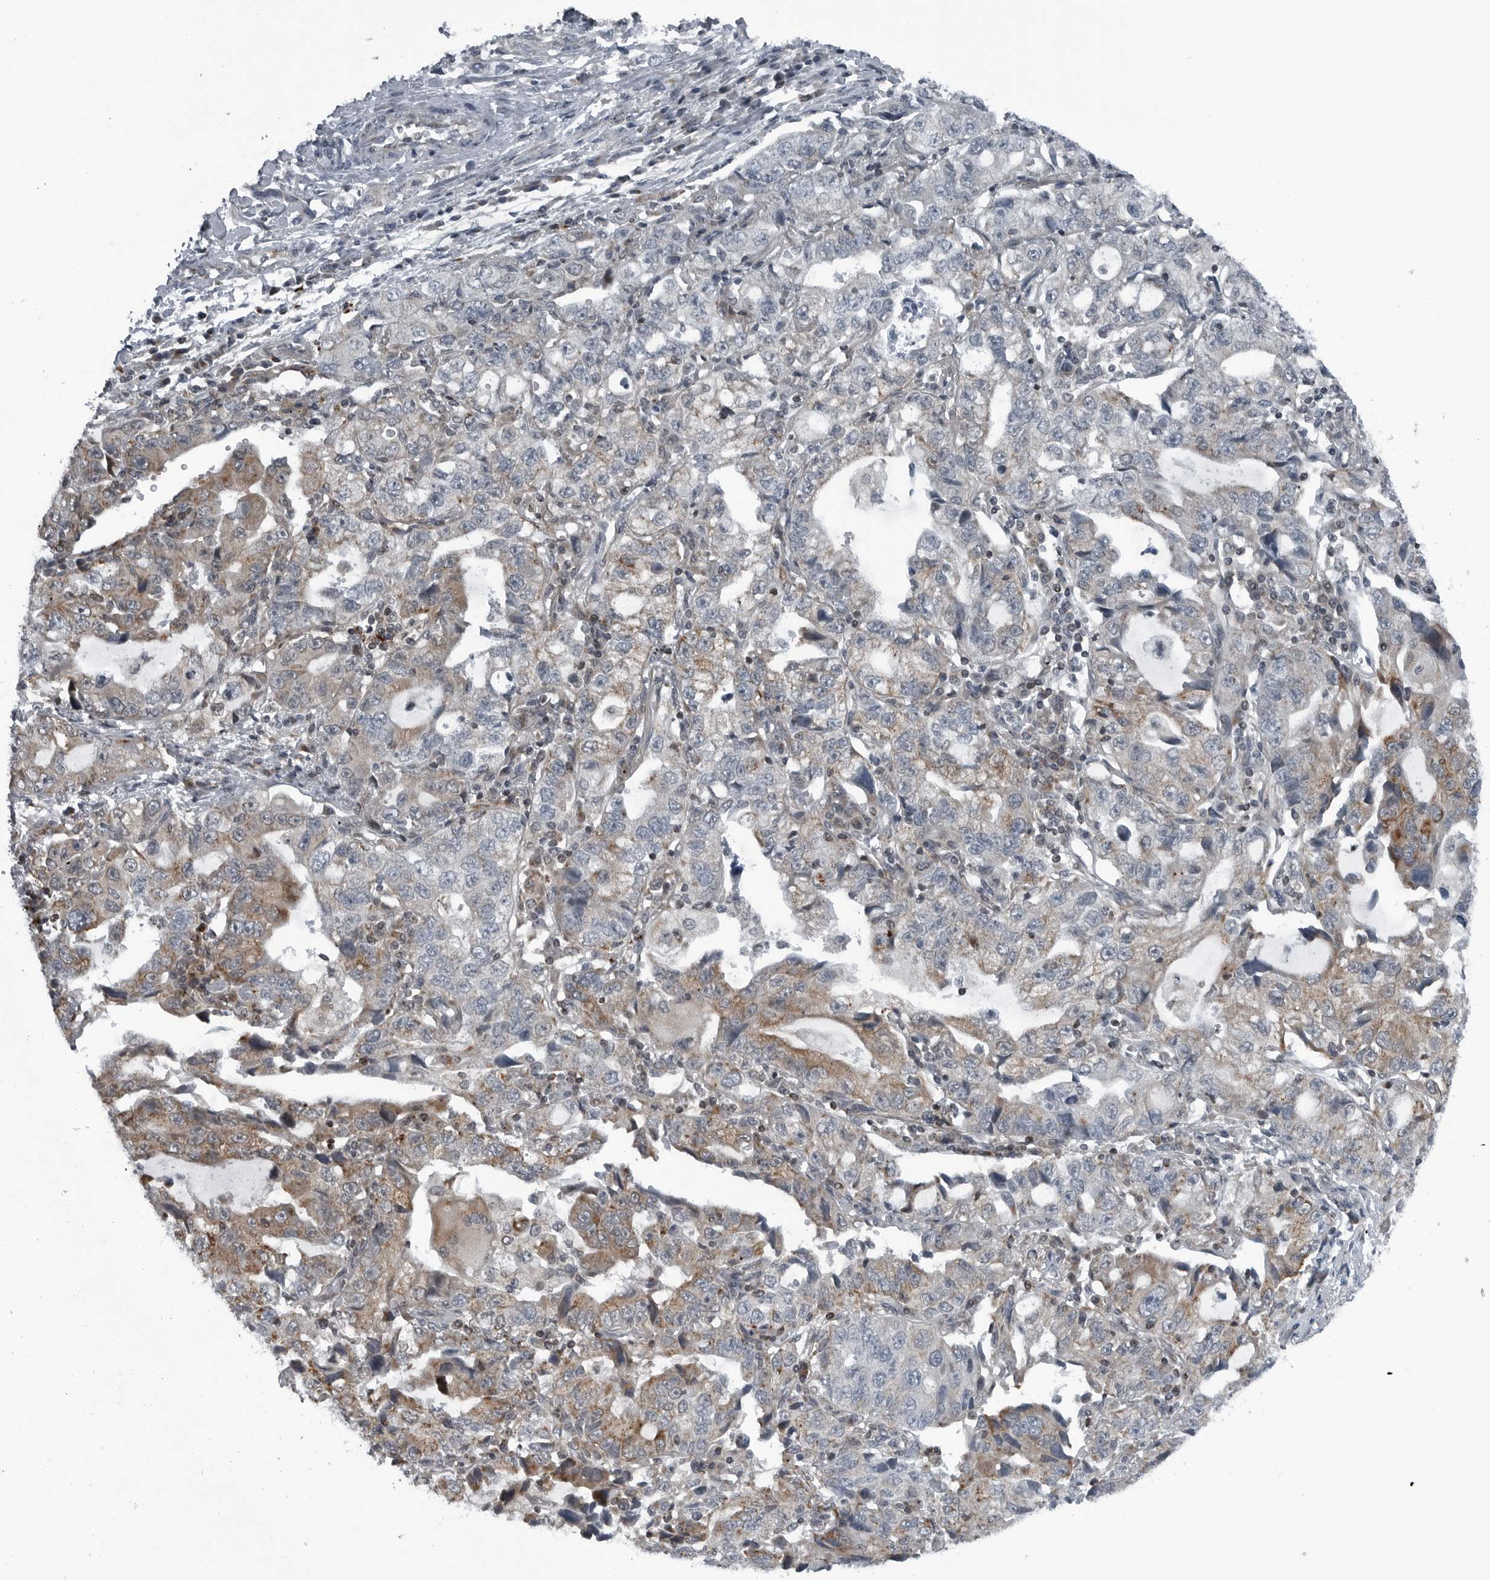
{"staining": {"intensity": "moderate", "quantity": "<25%", "location": "cytoplasmic/membranous"}, "tissue": "lung cancer", "cell_type": "Tumor cells", "image_type": "cancer", "snomed": [{"axis": "morphology", "description": "Adenocarcinoma, NOS"}, {"axis": "topography", "description": "Lung"}], "caption": "The micrograph displays a brown stain indicating the presence of a protein in the cytoplasmic/membranous of tumor cells in lung cancer.", "gene": "GAK", "patient": {"sex": "female", "age": 51}}